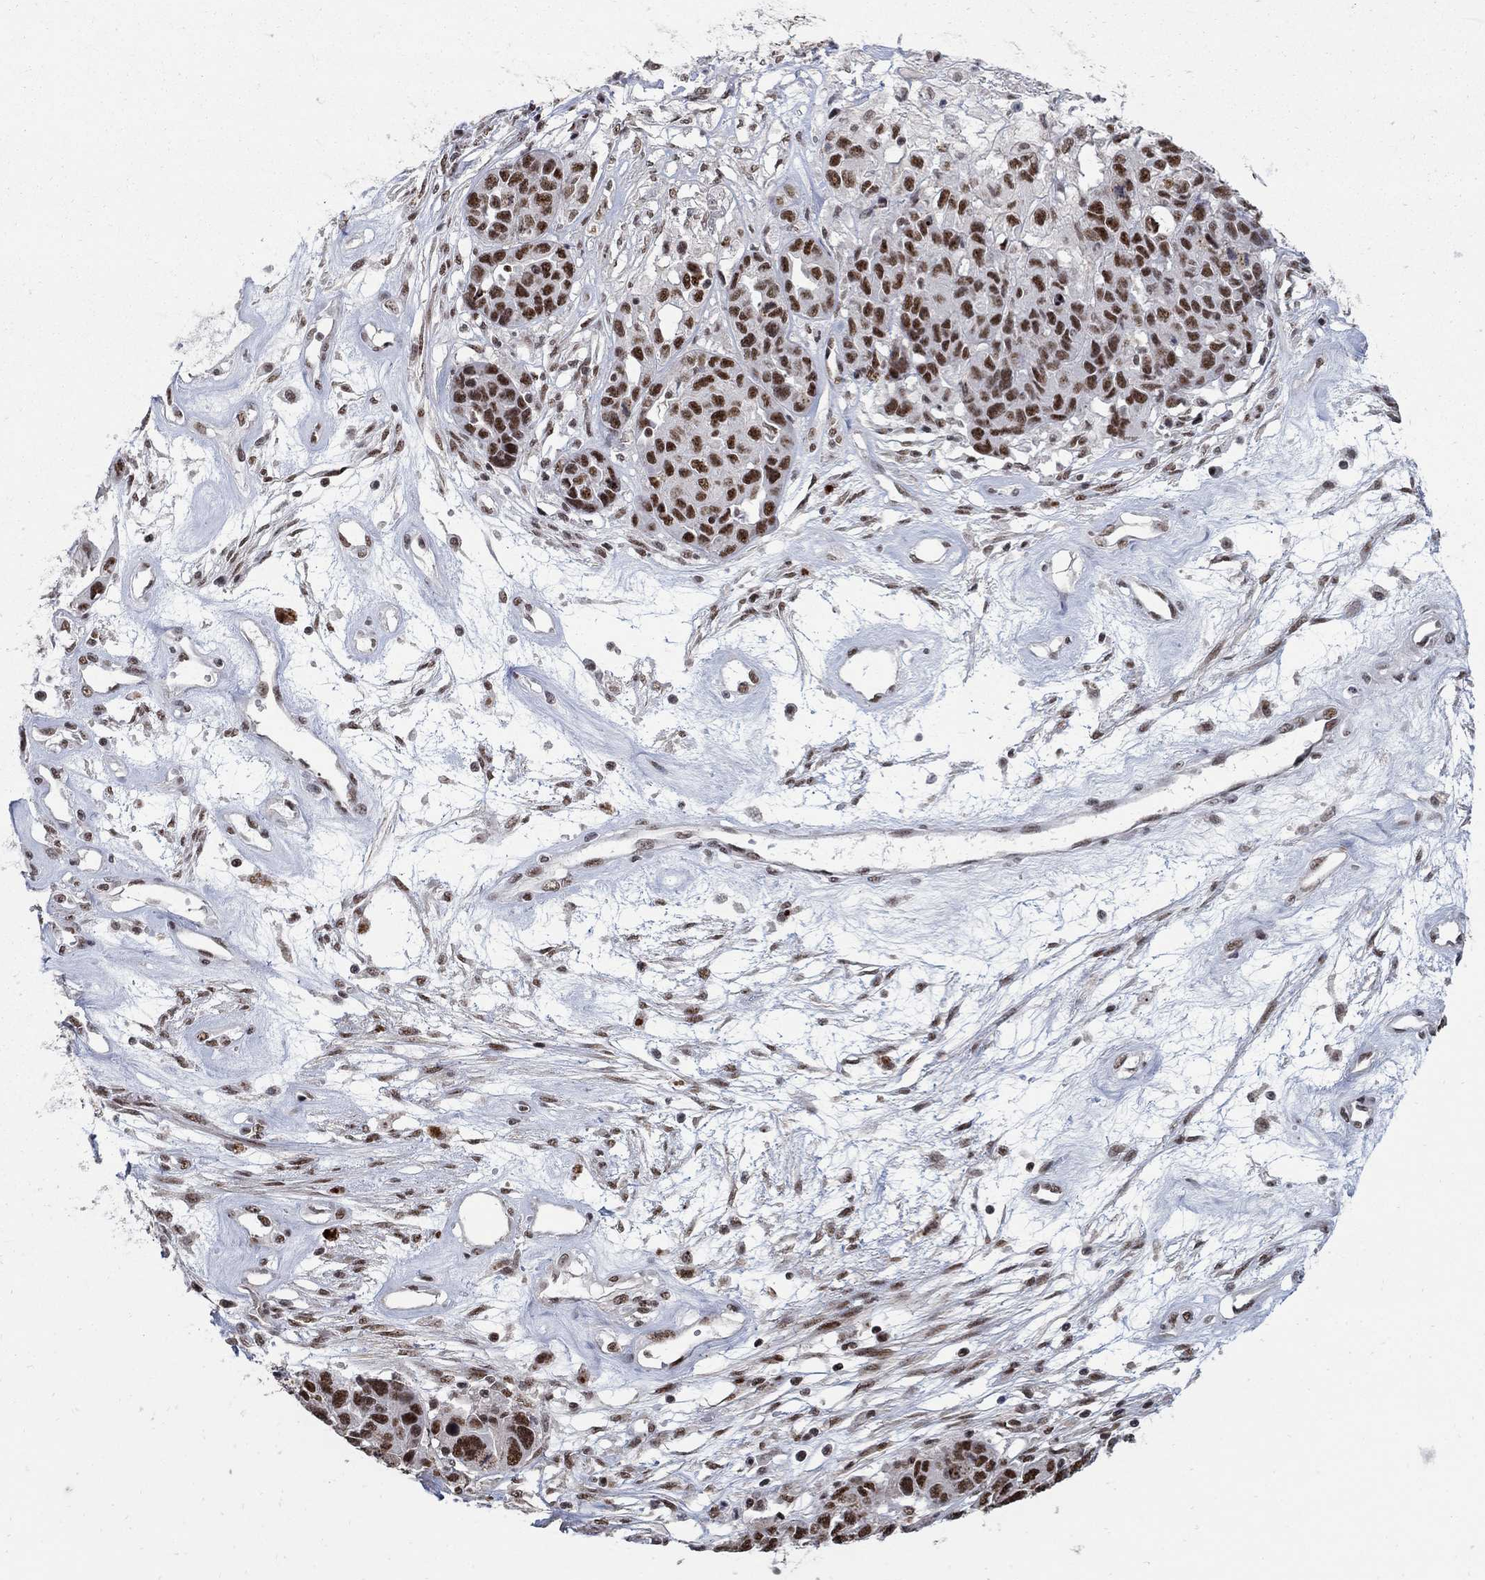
{"staining": {"intensity": "strong", "quantity": ">75%", "location": "nuclear"}, "tissue": "ovarian cancer", "cell_type": "Tumor cells", "image_type": "cancer", "snomed": [{"axis": "morphology", "description": "Cystadenocarcinoma, serous, NOS"}, {"axis": "topography", "description": "Ovary"}], "caption": "Ovarian cancer (serous cystadenocarcinoma) was stained to show a protein in brown. There is high levels of strong nuclear expression in approximately >75% of tumor cells.", "gene": "PNISR", "patient": {"sex": "female", "age": 87}}